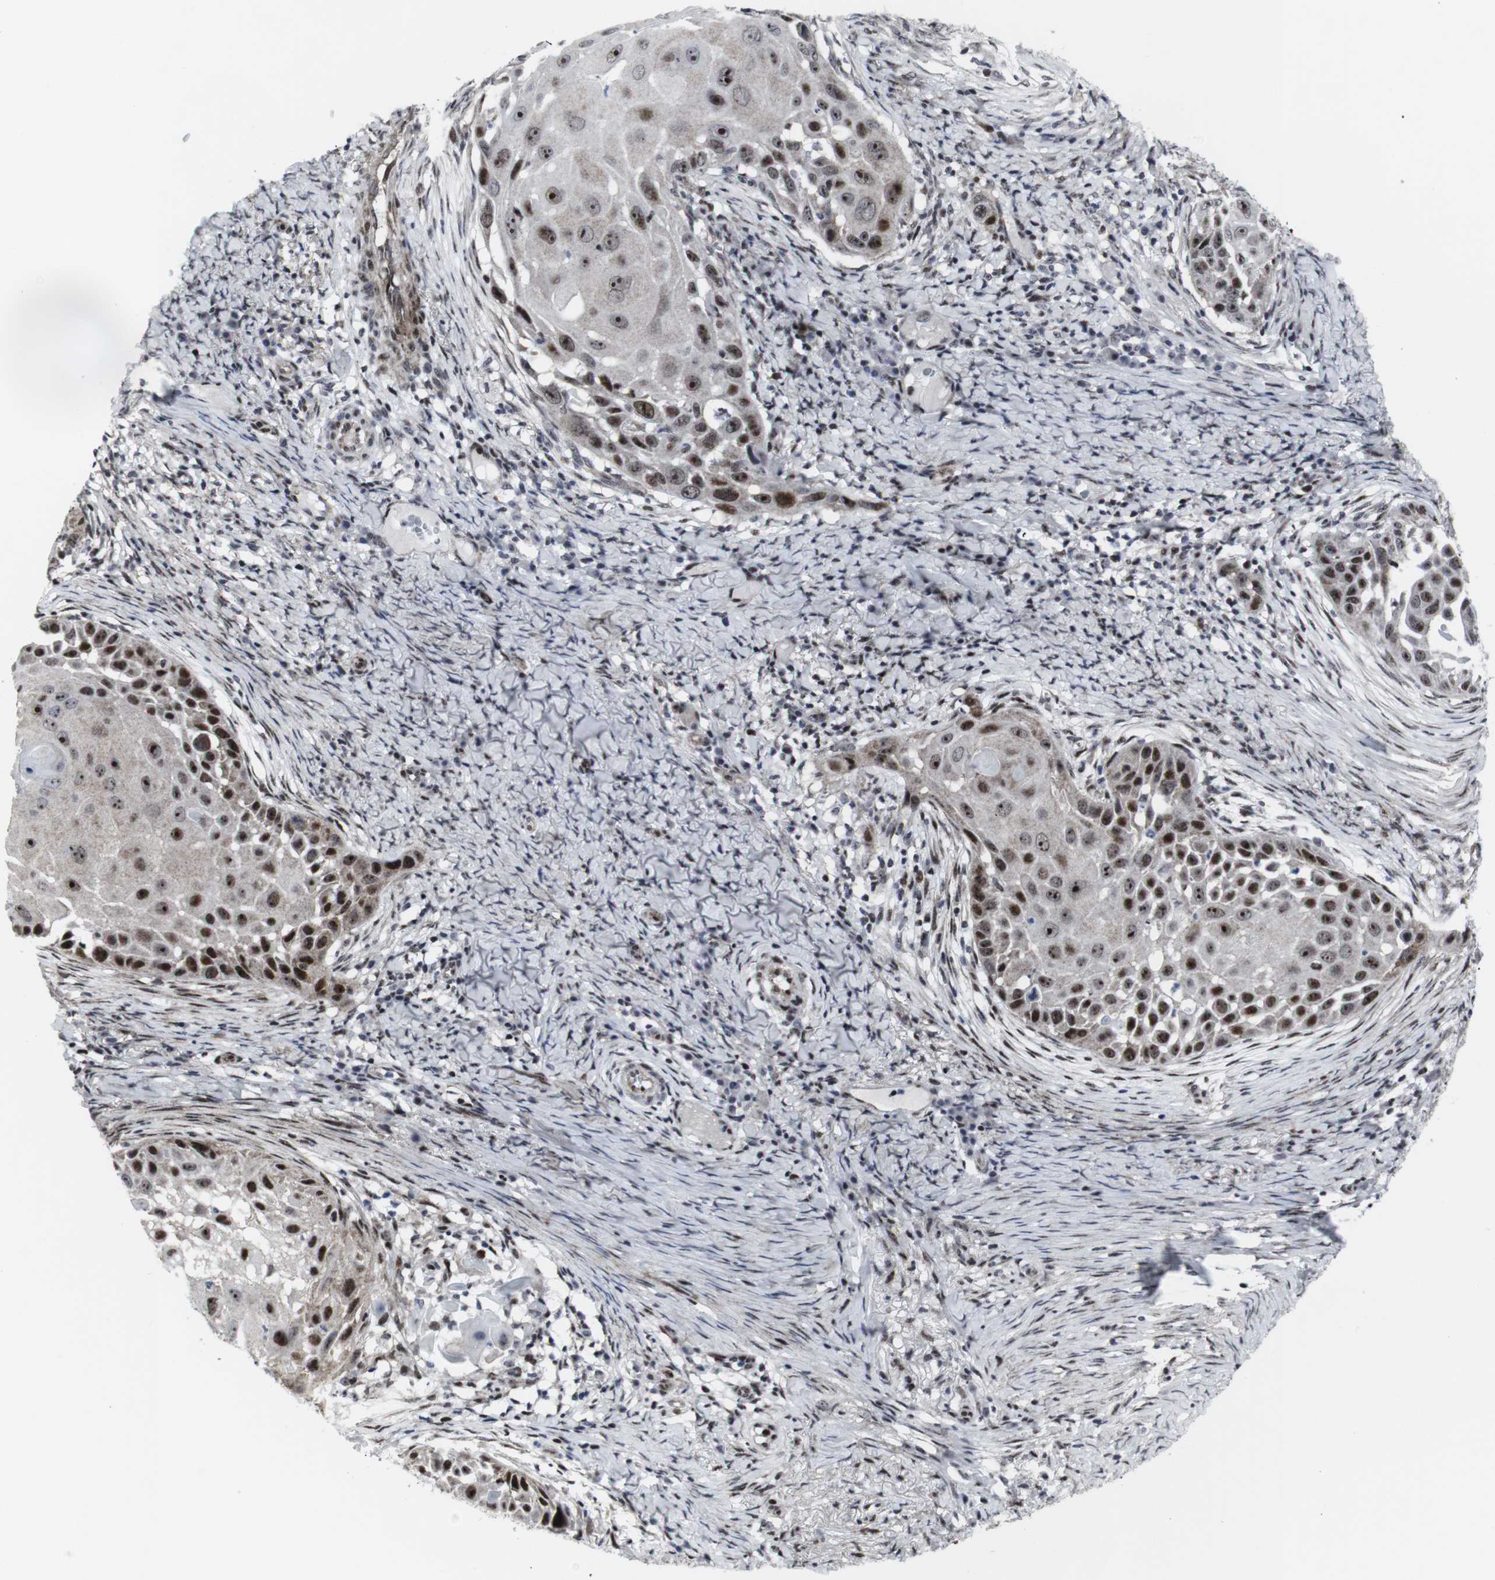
{"staining": {"intensity": "strong", "quantity": ">75%", "location": "nuclear"}, "tissue": "skin cancer", "cell_type": "Tumor cells", "image_type": "cancer", "snomed": [{"axis": "morphology", "description": "Squamous cell carcinoma, NOS"}, {"axis": "topography", "description": "Skin"}], "caption": "Immunohistochemical staining of skin cancer demonstrates high levels of strong nuclear protein expression in about >75% of tumor cells. (Brightfield microscopy of DAB IHC at high magnification).", "gene": "MLH1", "patient": {"sex": "female", "age": 44}}